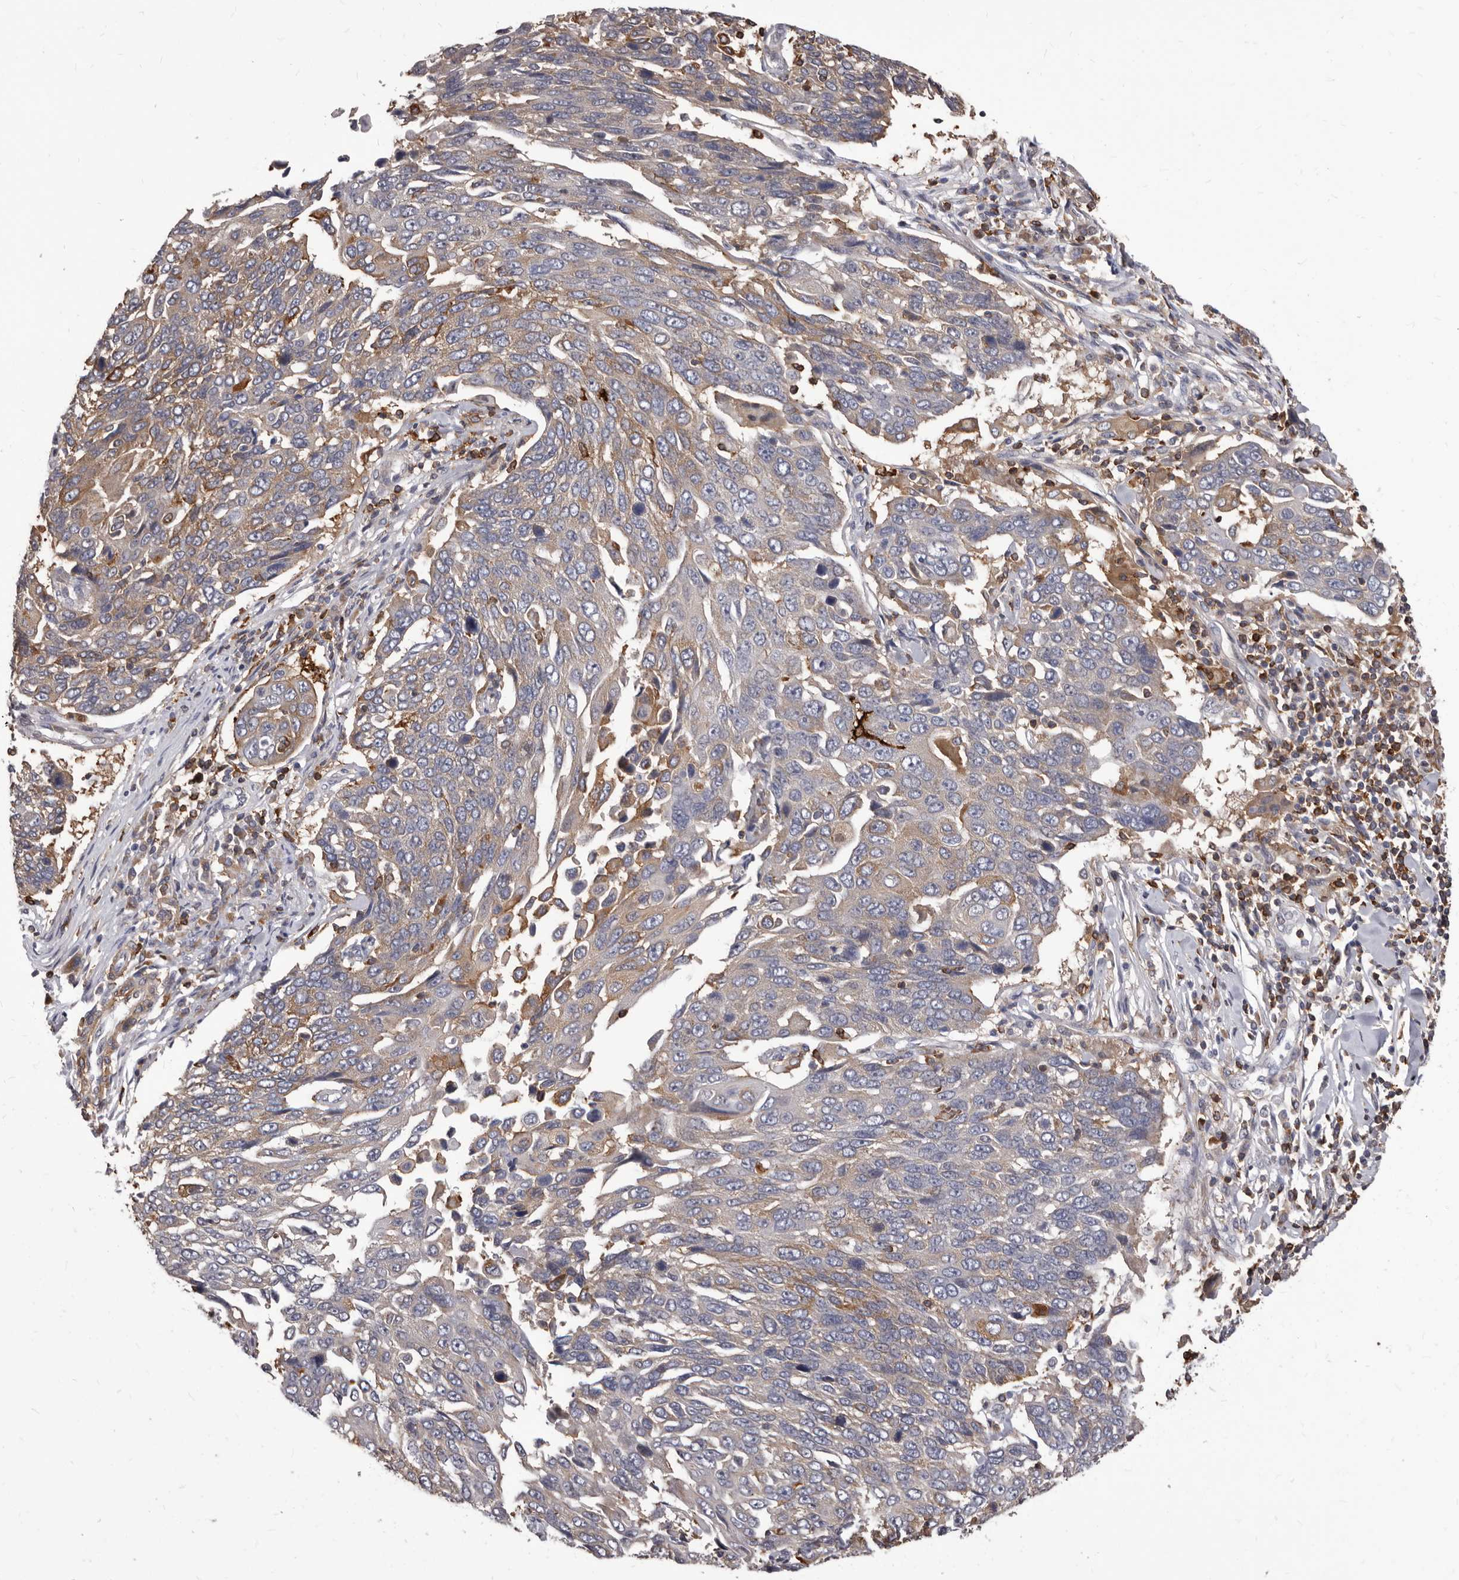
{"staining": {"intensity": "moderate", "quantity": "<25%", "location": "cytoplasmic/membranous"}, "tissue": "lung cancer", "cell_type": "Tumor cells", "image_type": "cancer", "snomed": [{"axis": "morphology", "description": "Squamous cell carcinoma, NOS"}, {"axis": "topography", "description": "Lung"}], "caption": "Lung squamous cell carcinoma stained with IHC demonstrates moderate cytoplasmic/membranous expression in approximately <25% of tumor cells.", "gene": "NIBAN1", "patient": {"sex": "male", "age": 66}}